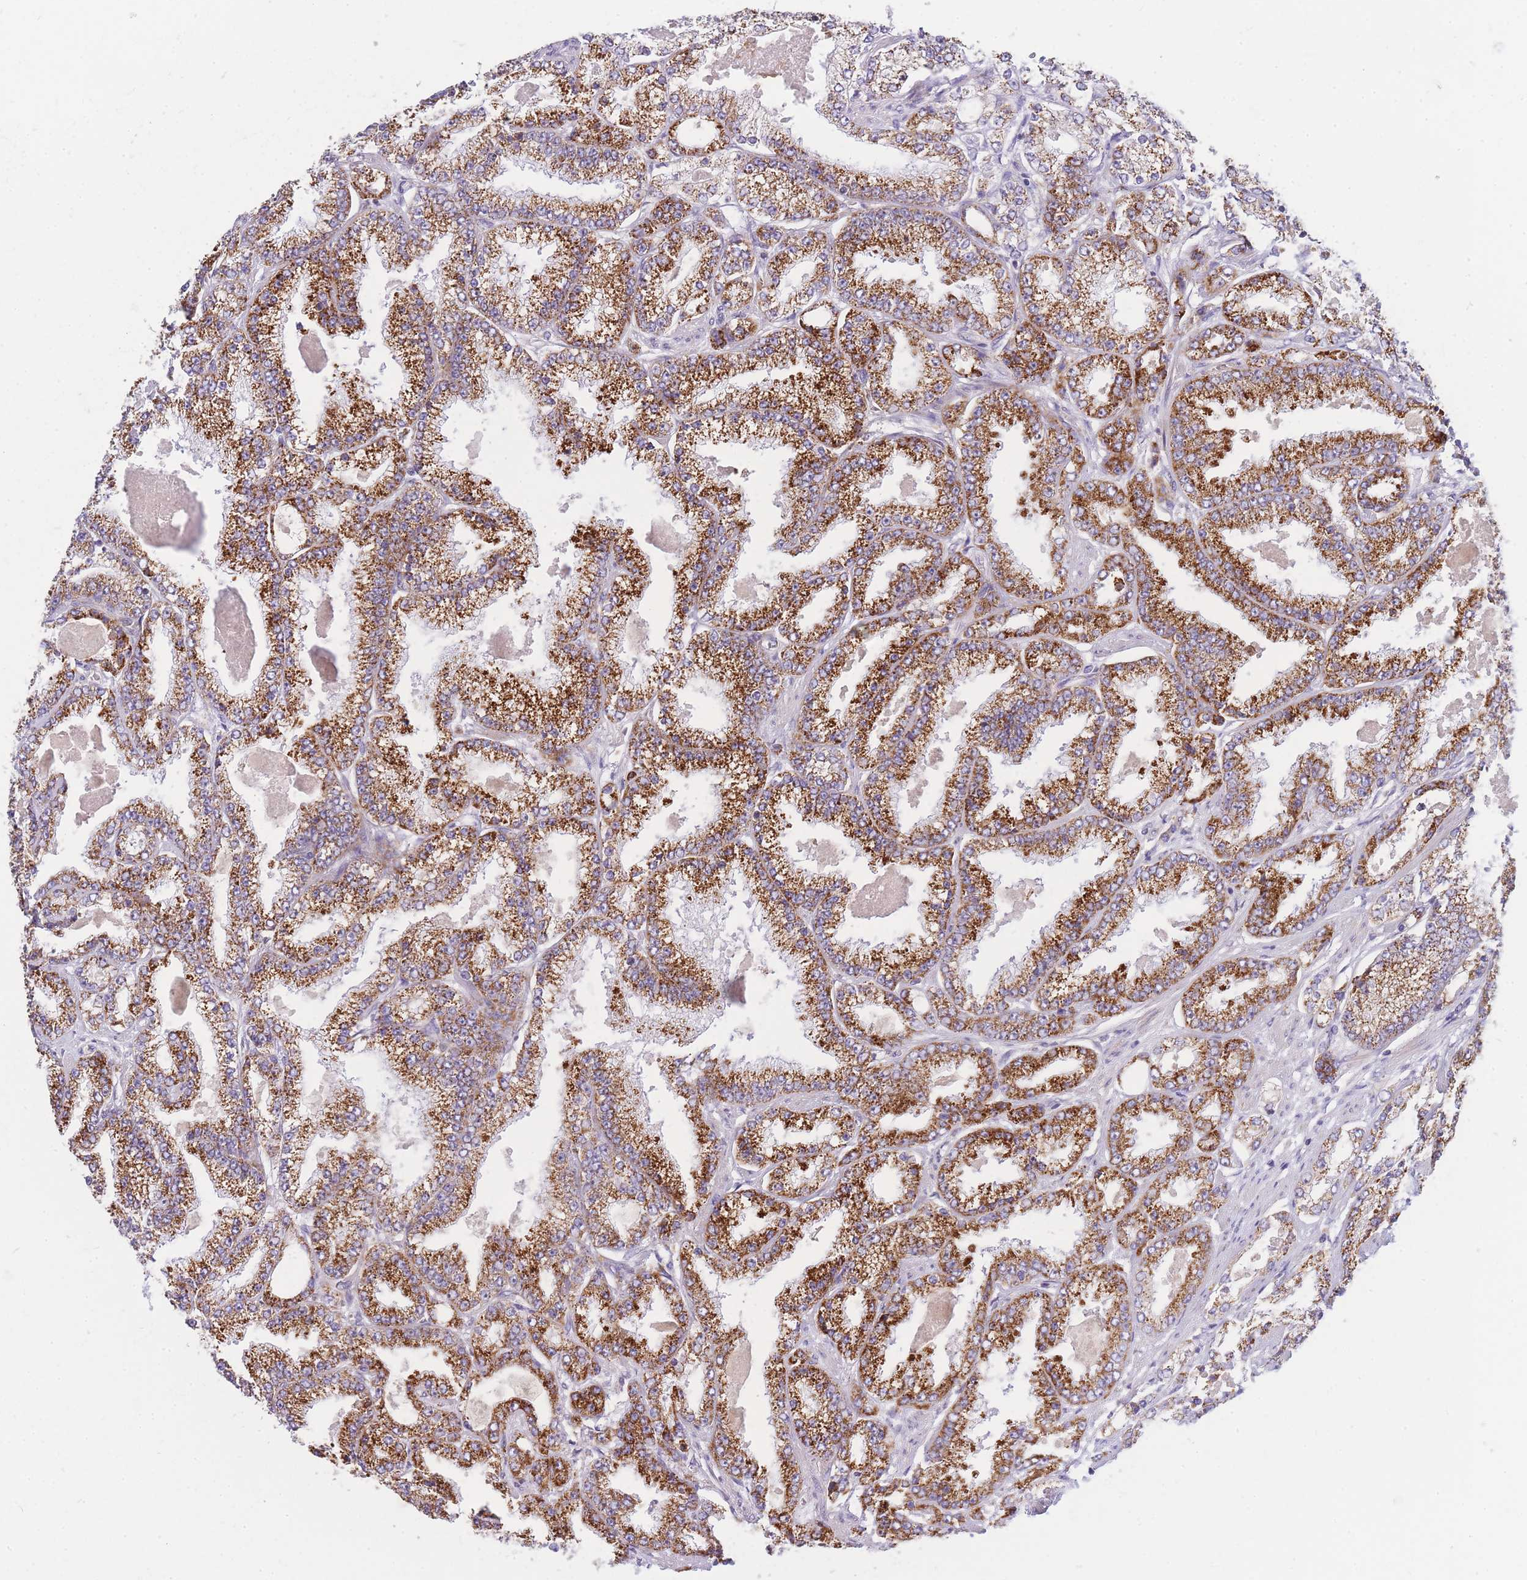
{"staining": {"intensity": "strong", "quantity": ">75%", "location": "cytoplasmic/membranous"}, "tissue": "prostate cancer", "cell_type": "Tumor cells", "image_type": "cancer", "snomed": [{"axis": "morphology", "description": "Adenocarcinoma, High grade"}, {"axis": "topography", "description": "Prostate"}], "caption": "About >75% of tumor cells in human prostate high-grade adenocarcinoma demonstrate strong cytoplasmic/membranous protein expression as visualized by brown immunohistochemical staining.", "gene": "MRPS11", "patient": {"sex": "male", "age": 68}}